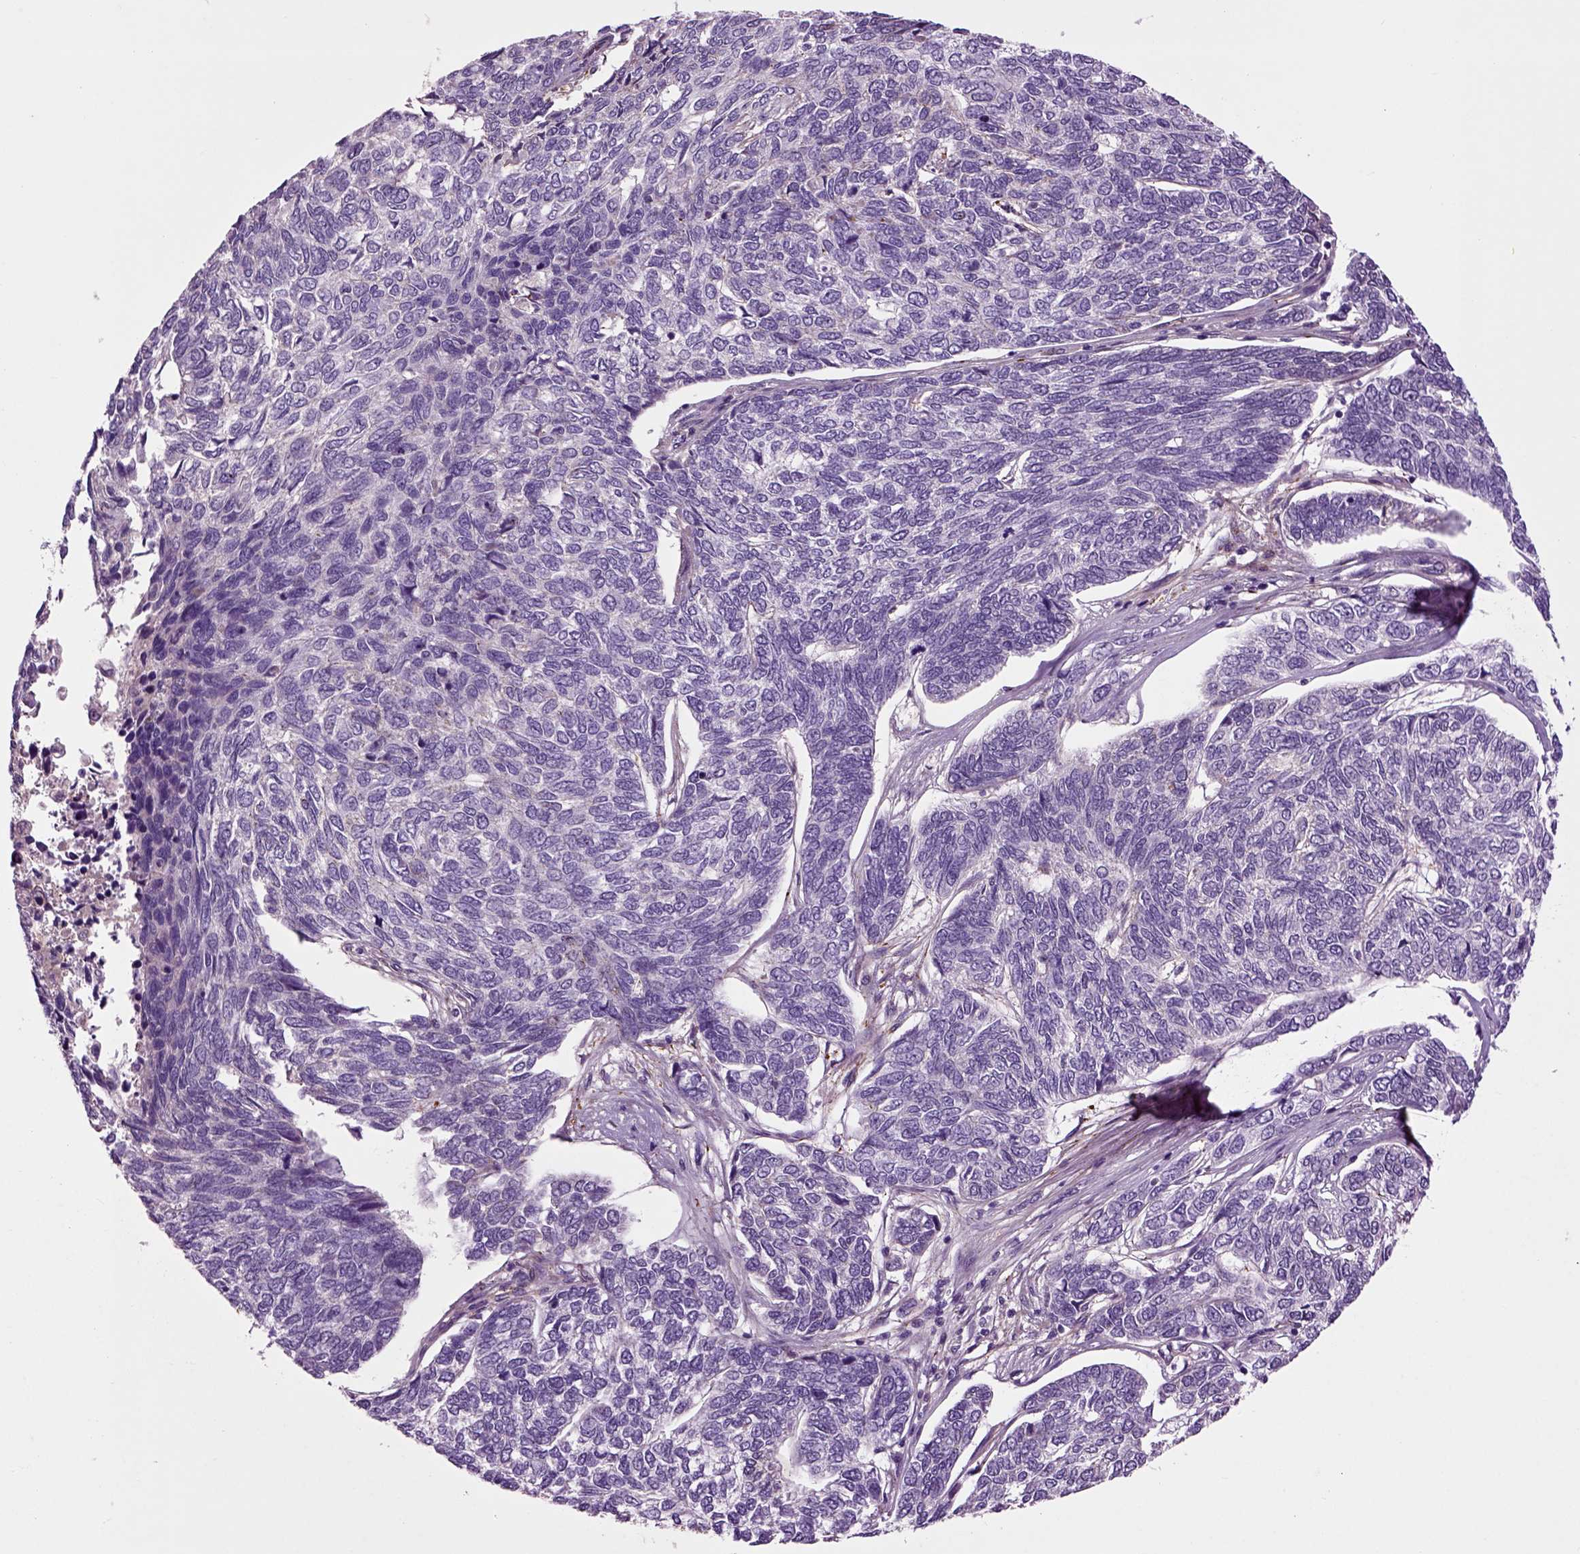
{"staining": {"intensity": "negative", "quantity": "none", "location": "none"}, "tissue": "skin cancer", "cell_type": "Tumor cells", "image_type": "cancer", "snomed": [{"axis": "morphology", "description": "Basal cell carcinoma"}, {"axis": "topography", "description": "Skin"}], "caption": "Immunohistochemistry image of human skin cancer stained for a protein (brown), which demonstrates no expression in tumor cells.", "gene": "SPON1", "patient": {"sex": "female", "age": 65}}